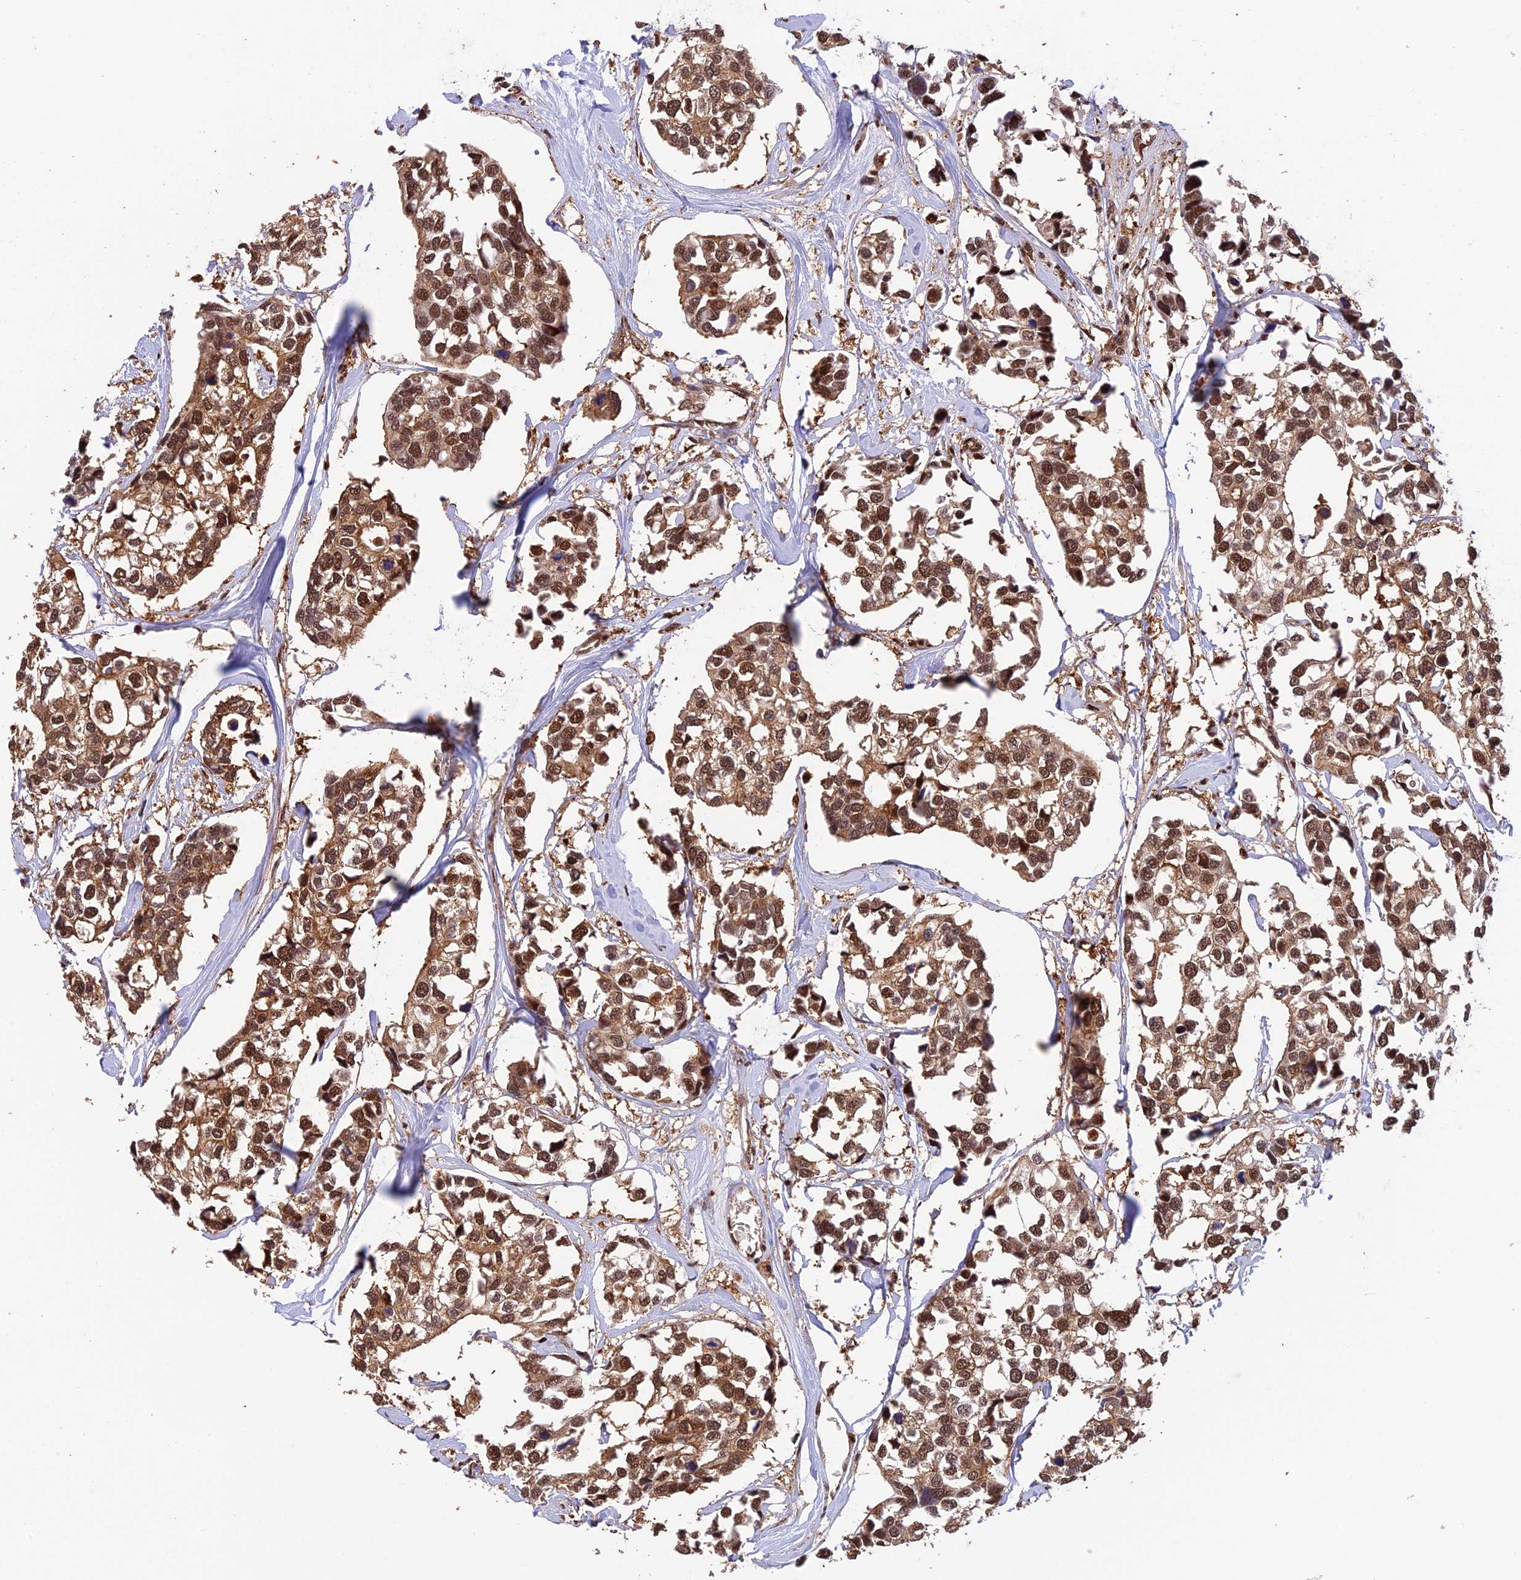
{"staining": {"intensity": "moderate", "quantity": ">75%", "location": "cytoplasmic/membranous,nuclear"}, "tissue": "breast cancer", "cell_type": "Tumor cells", "image_type": "cancer", "snomed": [{"axis": "morphology", "description": "Duct carcinoma"}, {"axis": "topography", "description": "Breast"}], "caption": "Immunohistochemistry (DAB) staining of human breast infiltrating ductal carcinoma displays moderate cytoplasmic/membranous and nuclear protein expression in approximately >75% of tumor cells.", "gene": "PSMB3", "patient": {"sex": "female", "age": 83}}